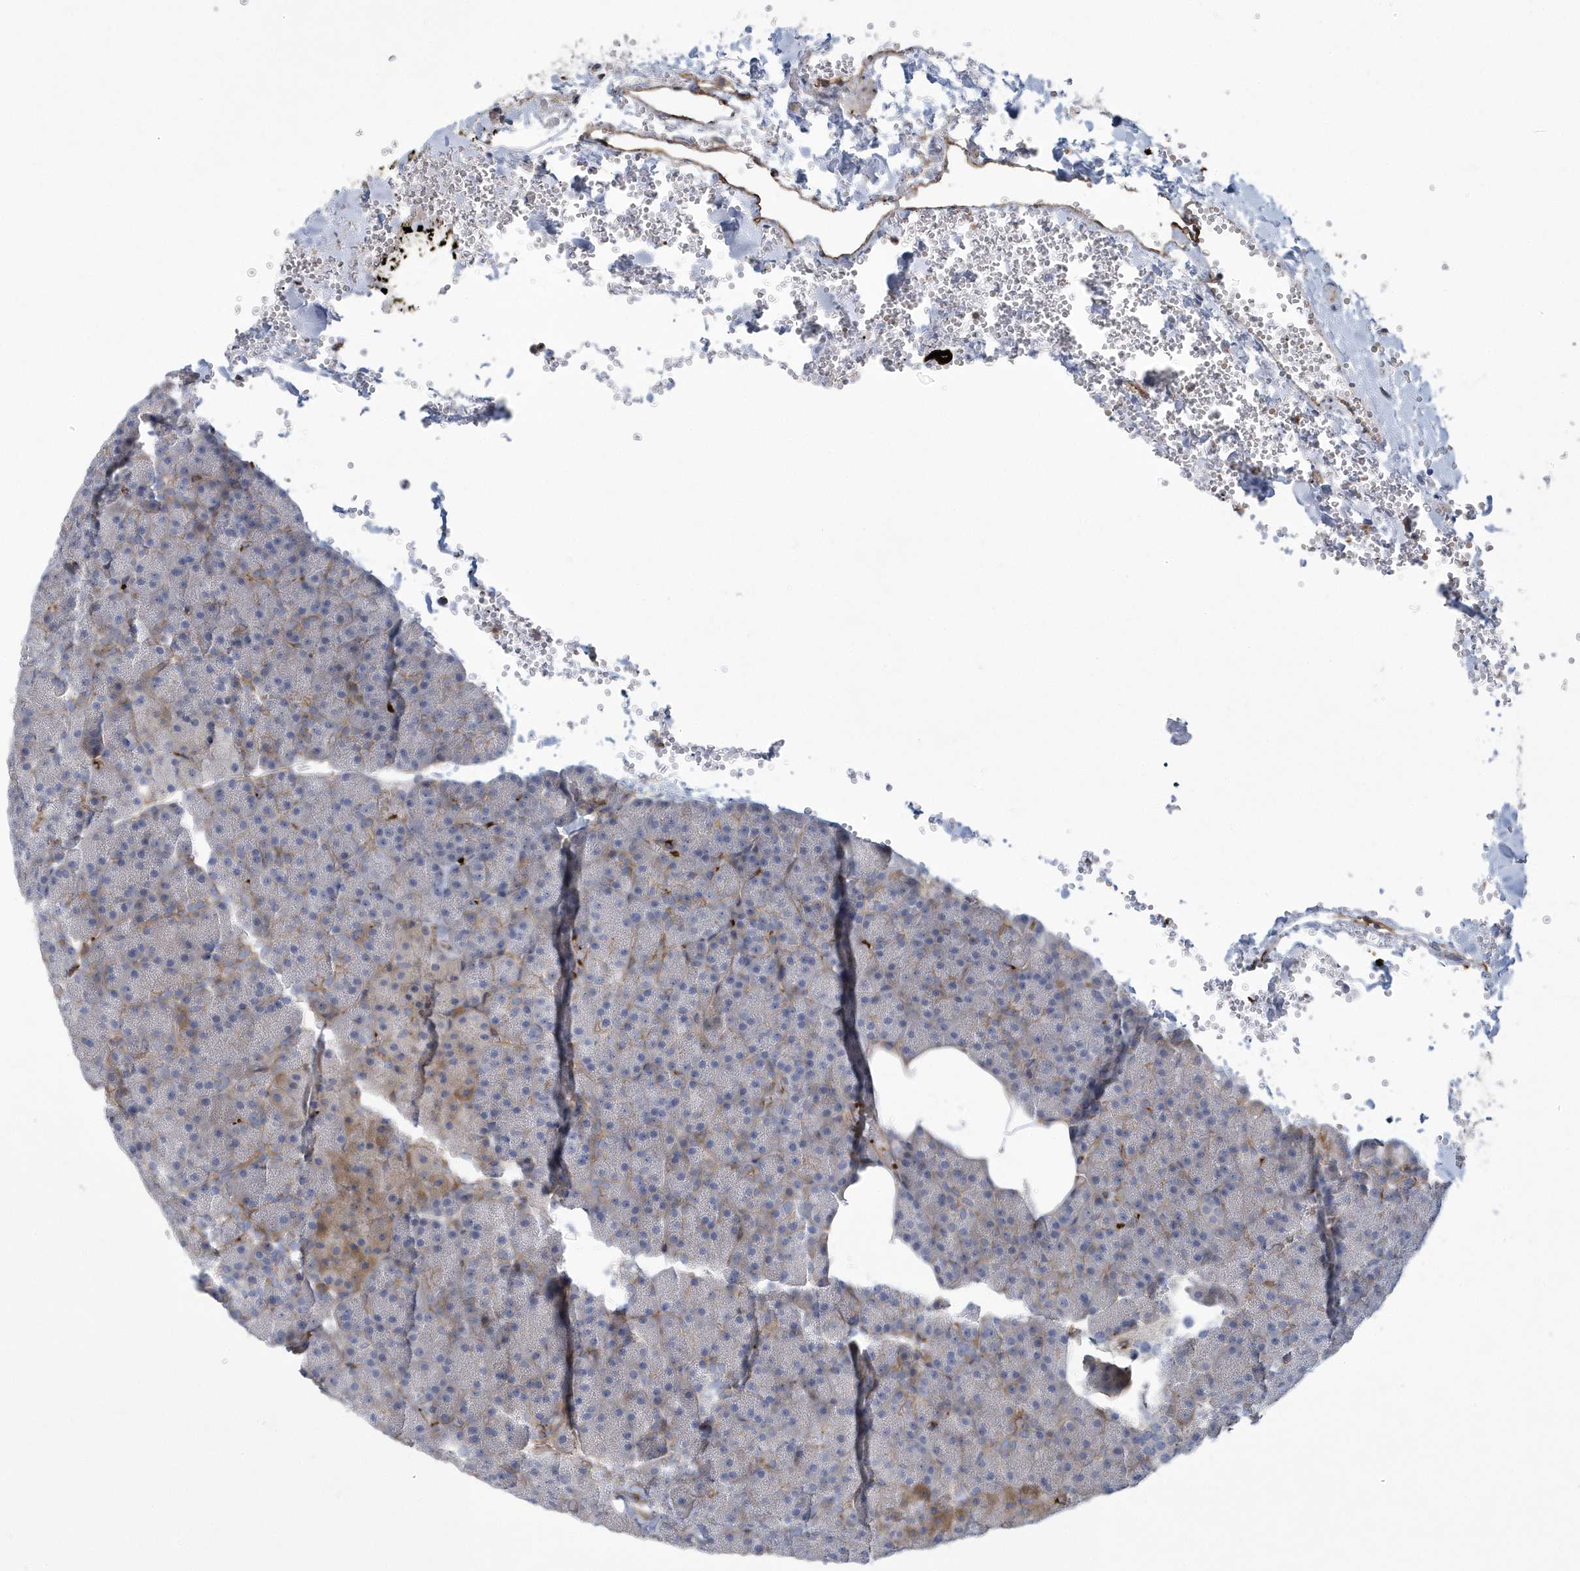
{"staining": {"intensity": "moderate", "quantity": "<25%", "location": "cytoplasmic/membranous"}, "tissue": "pancreas", "cell_type": "Exocrine glandular cells", "image_type": "normal", "snomed": [{"axis": "morphology", "description": "Normal tissue, NOS"}, {"axis": "morphology", "description": "Carcinoid, malignant, NOS"}, {"axis": "topography", "description": "Pancreas"}], "caption": "High-magnification brightfield microscopy of normal pancreas stained with DAB (brown) and counterstained with hematoxylin (blue). exocrine glandular cells exhibit moderate cytoplasmic/membranous expression is present in approximately<25% of cells. (DAB = brown stain, brightfield microscopy at high magnification).", "gene": "ARAP2", "patient": {"sex": "female", "age": 35}}